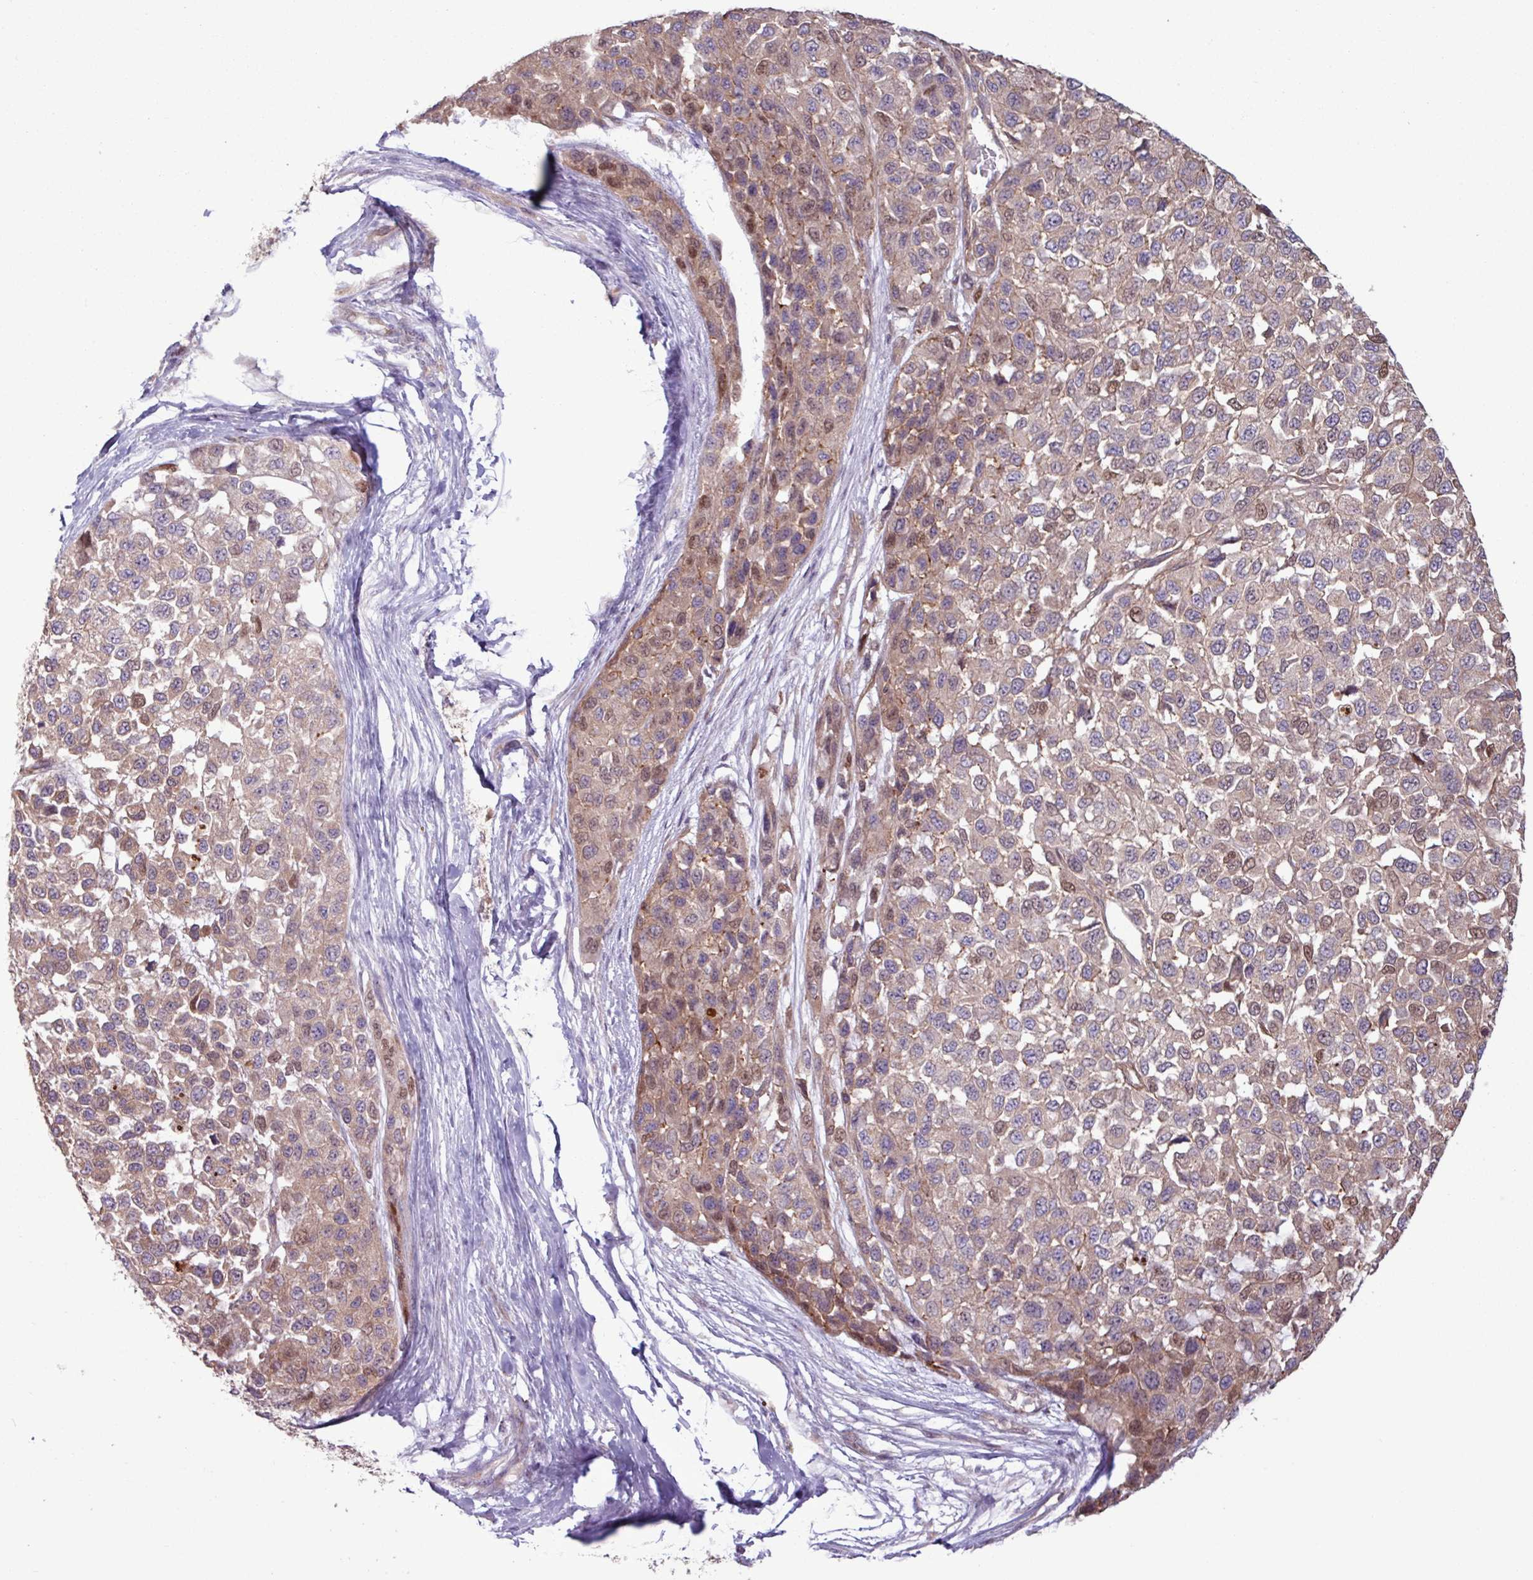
{"staining": {"intensity": "moderate", "quantity": "<25%", "location": "nuclear"}, "tissue": "melanoma", "cell_type": "Tumor cells", "image_type": "cancer", "snomed": [{"axis": "morphology", "description": "Malignant melanoma, NOS"}, {"axis": "topography", "description": "Skin"}], "caption": "Moderate nuclear protein staining is identified in about <25% of tumor cells in melanoma. The protein is shown in brown color, while the nuclei are stained blue.", "gene": "PDPR", "patient": {"sex": "male", "age": 62}}